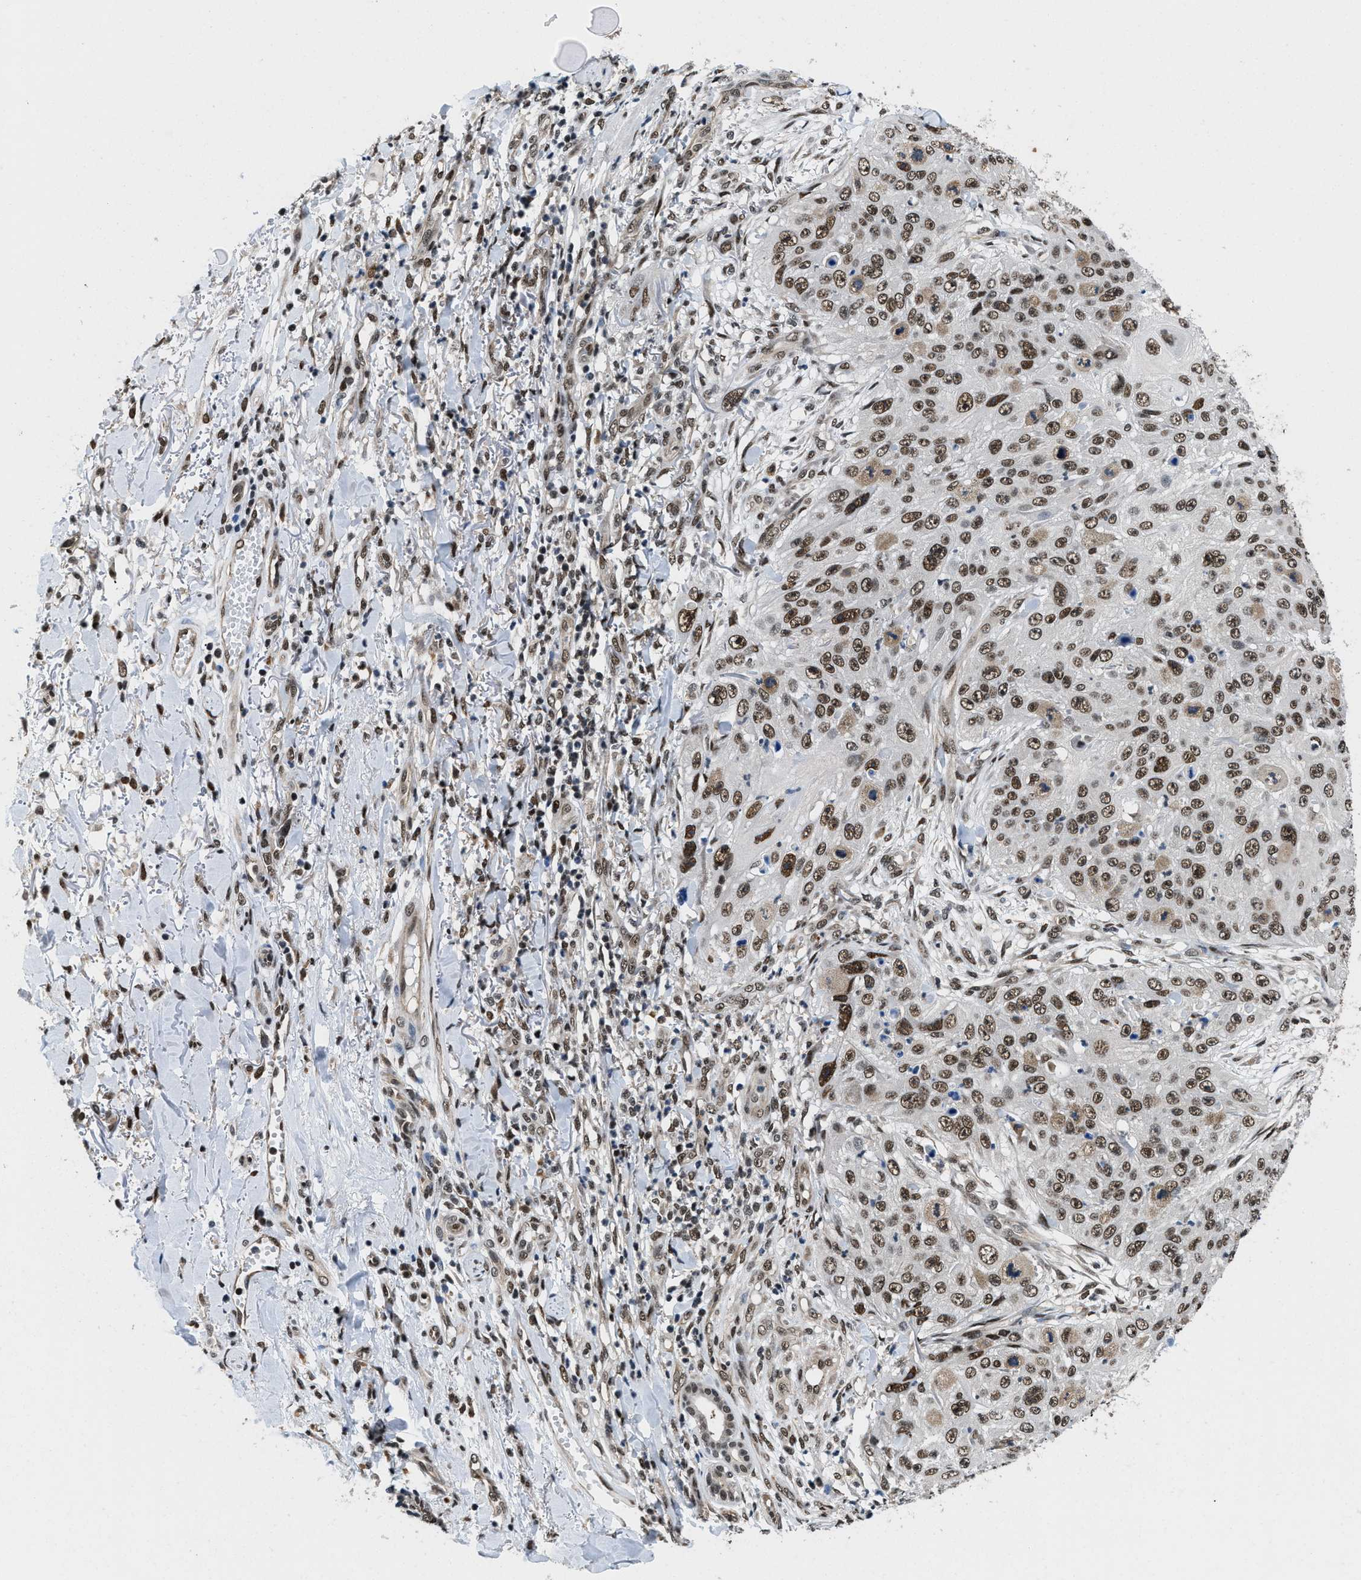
{"staining": {"intensity": "moderate", "quantity": ">75%", "location": "nuclear"}, "tissue": "skin cancer", "cell_type": "Tumor cells", "image_type": "cancer", "snomed": [{"axis": "morphology", "description": "Squamous cell carcinoma, NOS"}, {"axis": "topography", "description": "Skin"}], "caption": "Immunohistochemistry photomicrograph of neoplastic tissue: skin squamous cell carcinoma stained using immunohistochemistry (IHC) reveals medium levels of moderate protein expression localized specifically in the nuclear of tumor cells, appearing as a nuclear brown color.", "gene": "SAFB", "patient": {"sex": "female", "age": 80}}